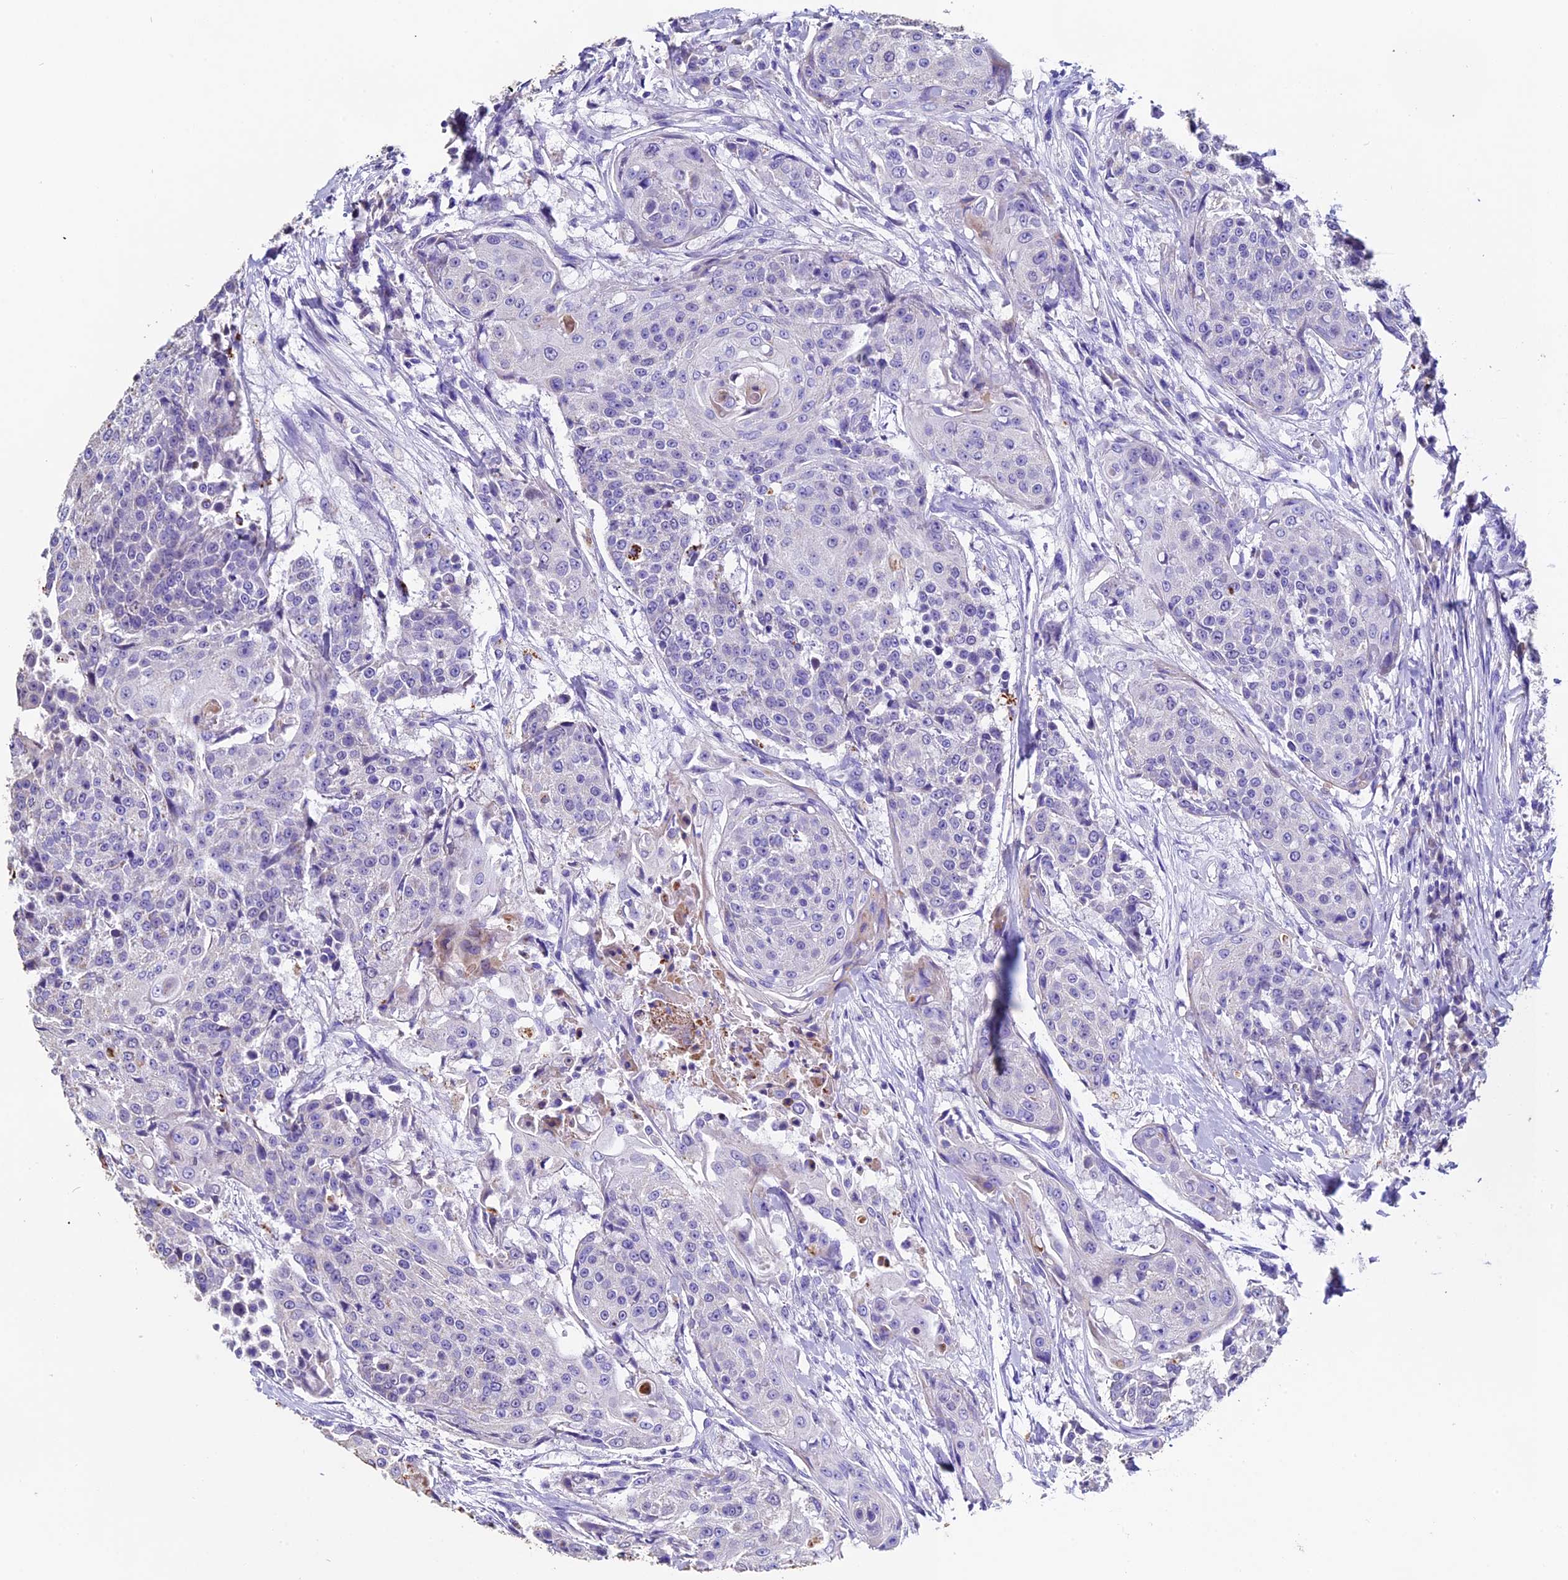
{"staining": {"intensity": "negative", "quantity": "none", "location": "none"}, "tissue": "urothelial cancer", "cell_type": "Tumor cells", "image_type": "cancer", "snomed": [{"axis": "morphology", "description": "Urothelial carcinoma, High grade"}, {"axis": "topography", "description": "Urinary bladder"}], "caption": "Immunohistochemical staining of urothelial cancer displays no significant staining in tumor cells.", "gene": "FBXW9", "patient": {"sex": "female", "age": 63}}